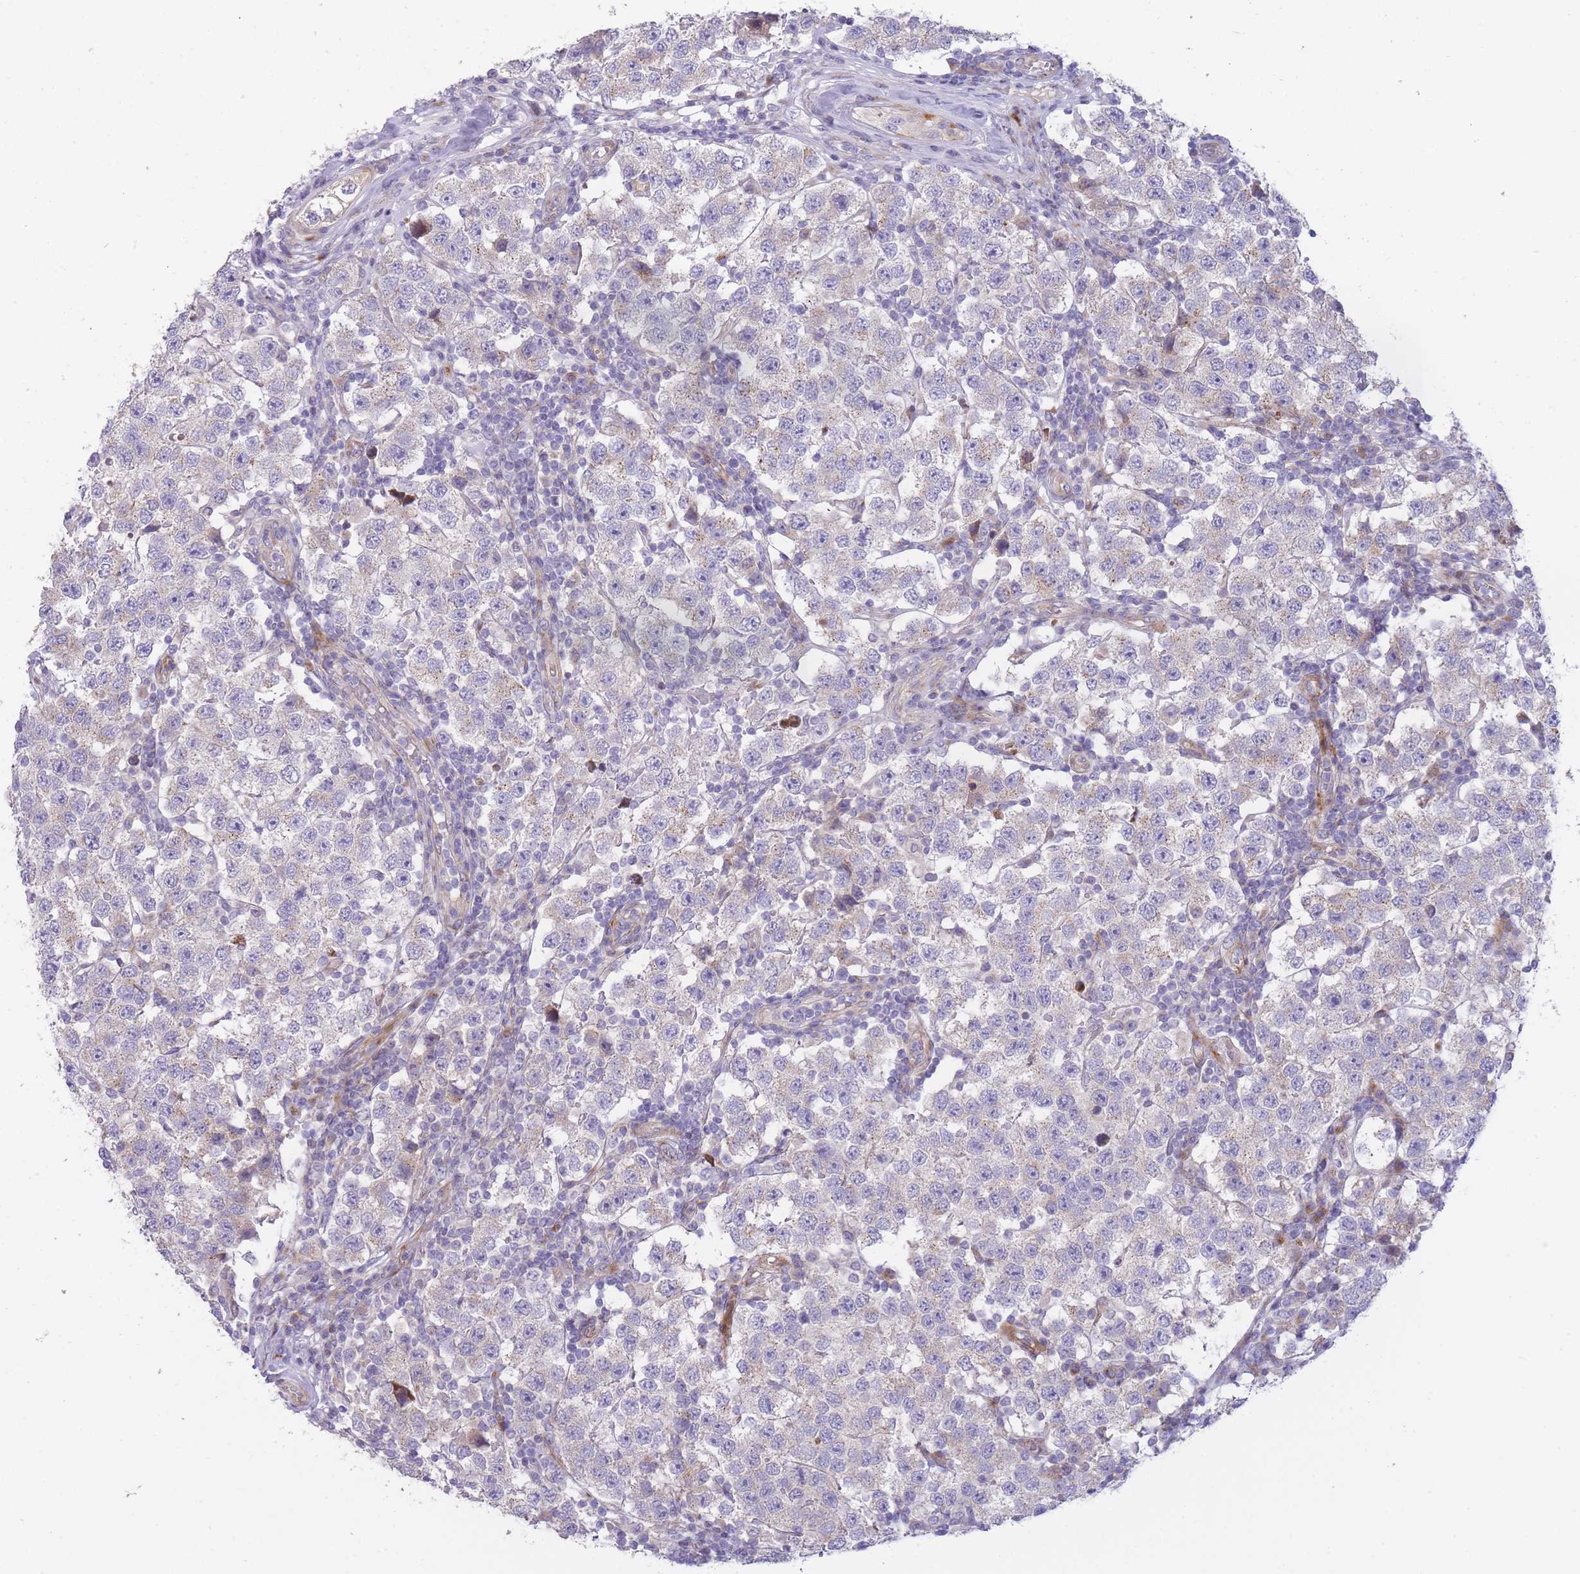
{"staining": {"intensity": "negative", "quantity": "none", "location": "none"}, "tissue": "testis cancer", "cell_type": "Tumor cells", "image_type": "cancer", "snomed": [{"axis": "morphology", "description": "Seminoma, NOS"}, {"axis": "topography", "description": "Testis"}], "caption": "DAB (3,3'-diaminobenzidine) immunohistochemical staining of human testis cancer reveals no significant expression in tumor cells.", "gene": "ATP5MC2", "patient": {"sex": "male", "age": 34}}